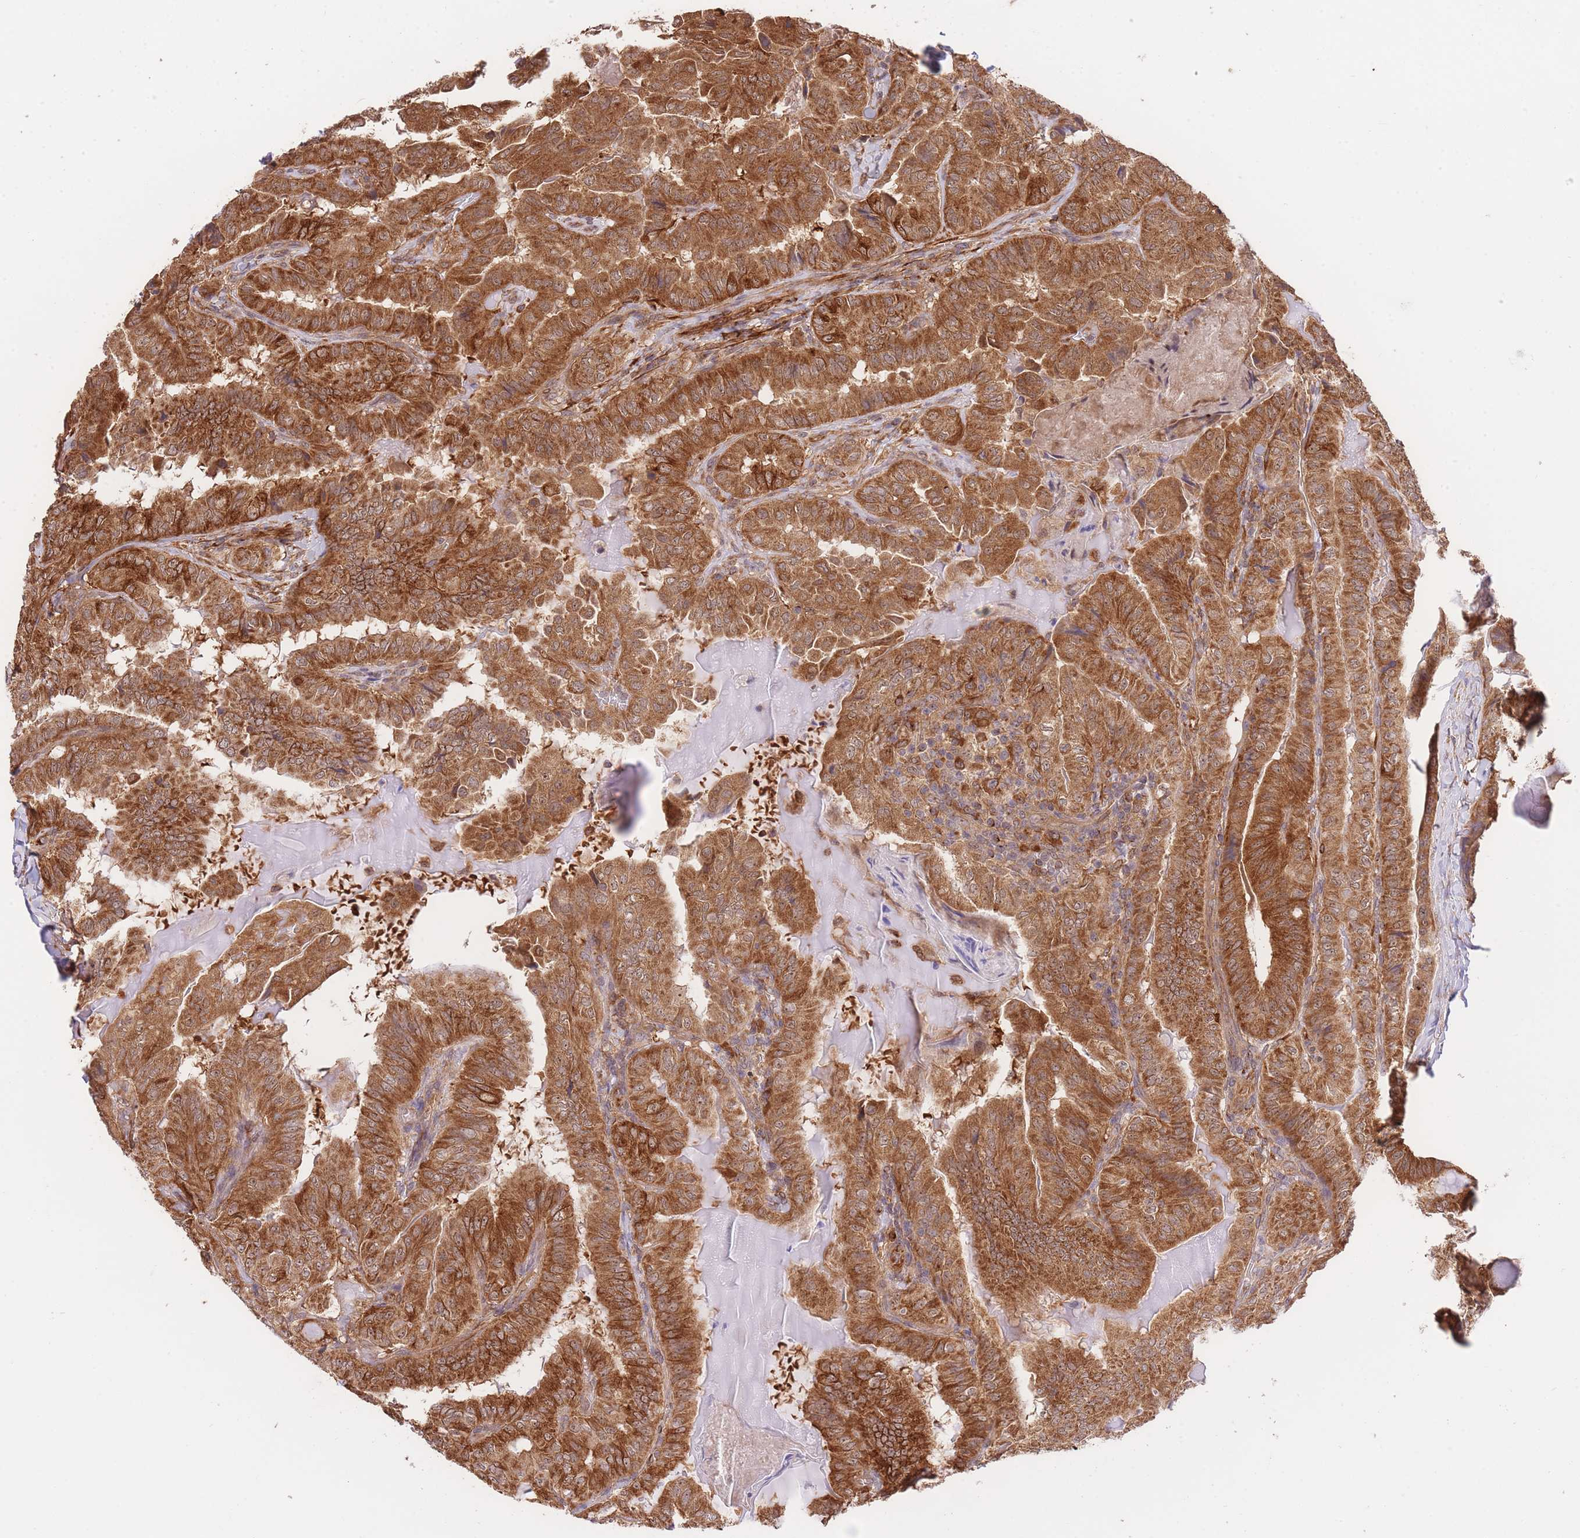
{"staining": {"intensity": "strong", "quantity": ">75%", "location": "cytoplasmic/membranous"}, "tissue": "thyroid cancer", "cell_type": "Tumor cells", "image_type": "cancer", "snomed": [{"axis": "morphology", "description": "Papillary adenocarcinoma, NOS"}, {"axis": "topography", "description": "Thyroid gland"}], "caption": "This is a photomicrograph of immunohistochemistry (IHC) staining of thyroid cancer (papillary adenocarcinoma), which shows strong expression in the cytoplasmic/membranous of tumor cells.", "gene": "EXOSC8", "patient": {"sex": "female", "age": 68}}